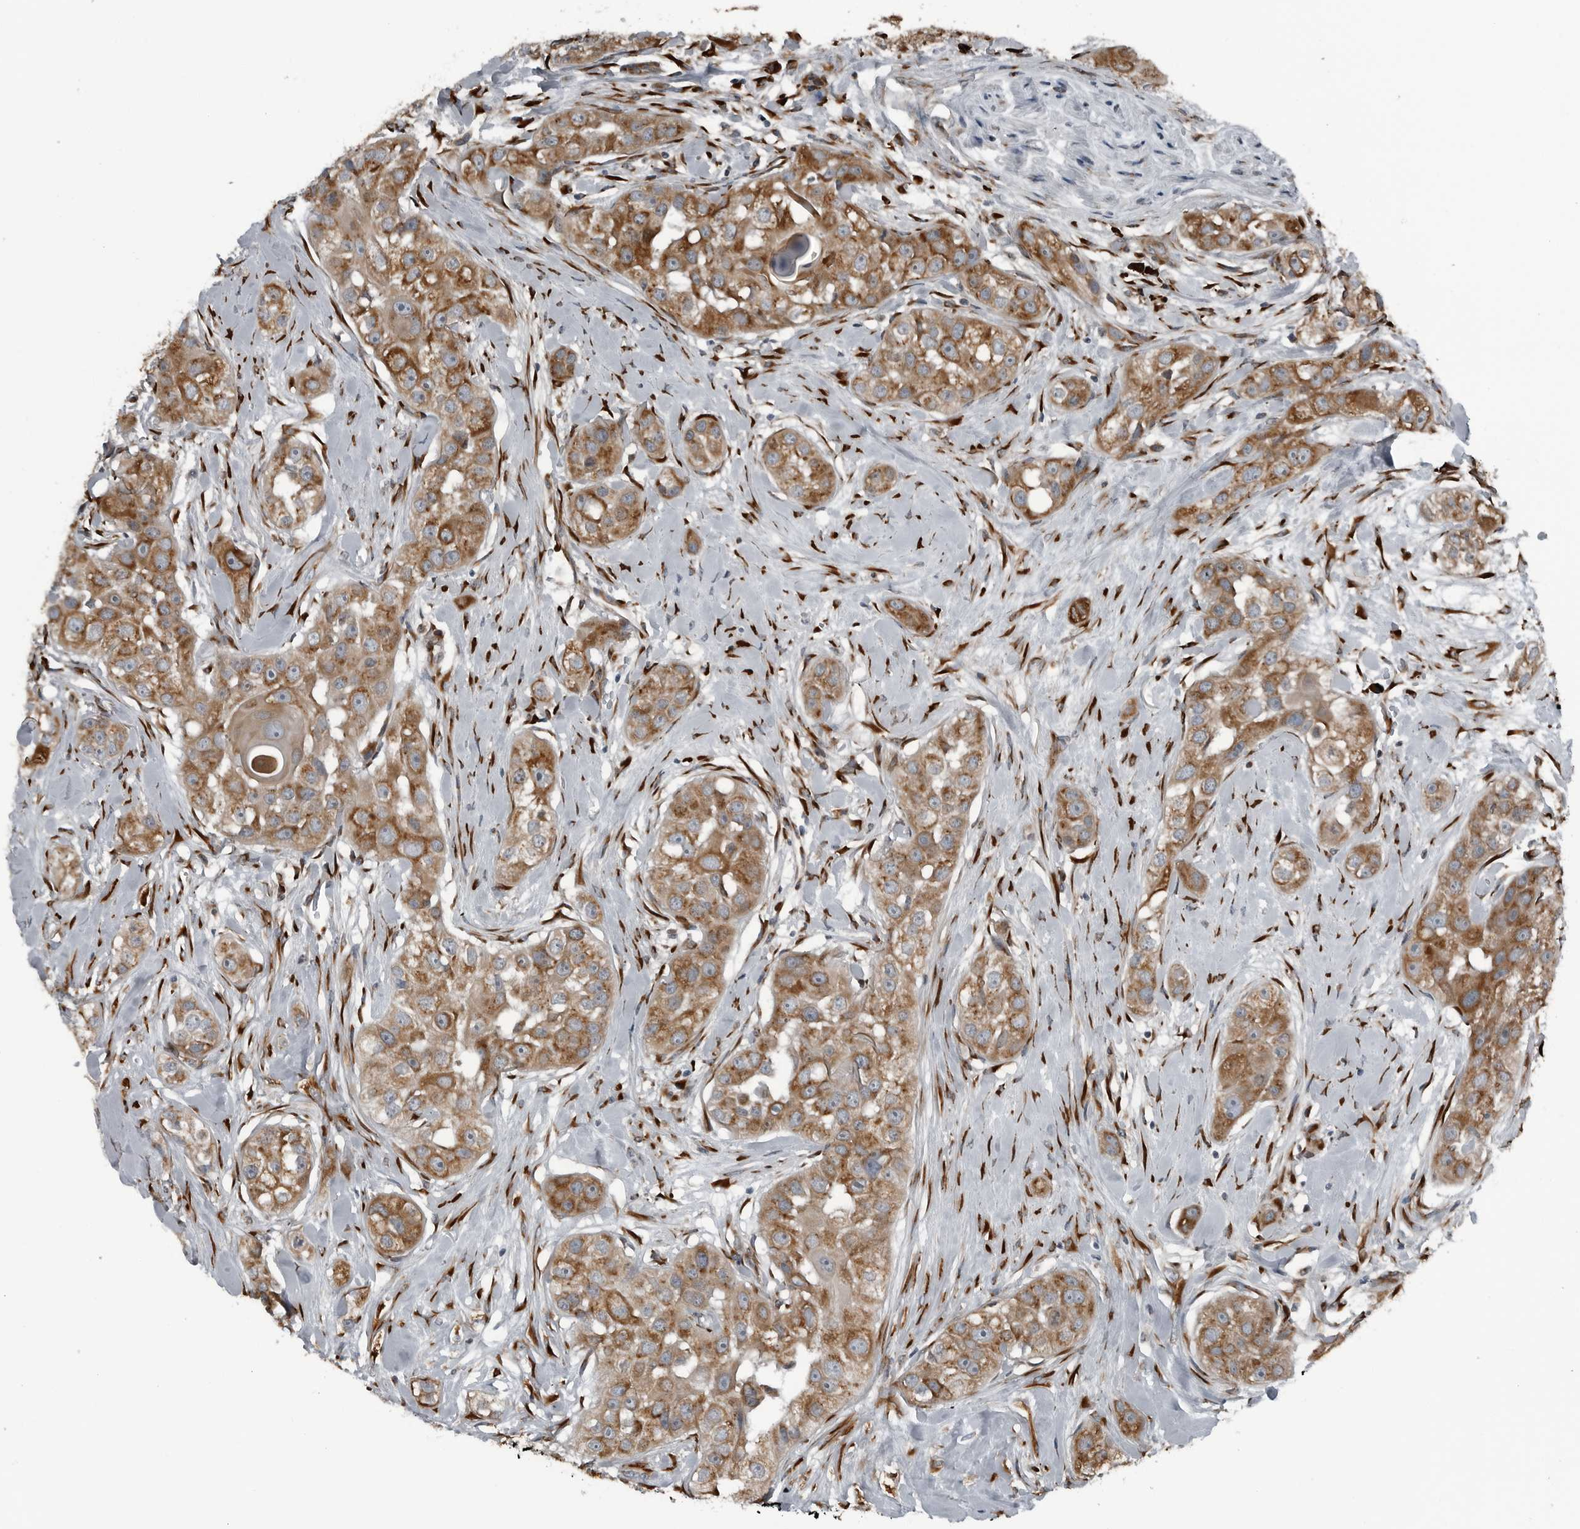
{"staining": {"intensity": "moderate", "quantity": ">75%", "location": "cytoplasmic/membranous"}, "tissue": "head and neck cancer", "cell_type": "Tumor cells", "image_type": "cancer", "snomed": [{"axis": "morphology", "description": "Normal tissue, NOS"}, {"axis": "morphology", "description": "Squamous cell carcinoma, NOS"}, {"axis": "topography", "description": "Skeletal muscle"}, {"axis": "topography", "description": "Head-Neck"}], "caption": "Protein analysis of head and neck cancer (squamous cell carcinoma) tissue reveals moderate cytoplasmic/membranous staining in about >75% of tumor cells. (DAB IHC, brown staining for protein, blue staining for nuclei).", "gene": "CEP85", "patient": {"sex": "male", "age": 51}}